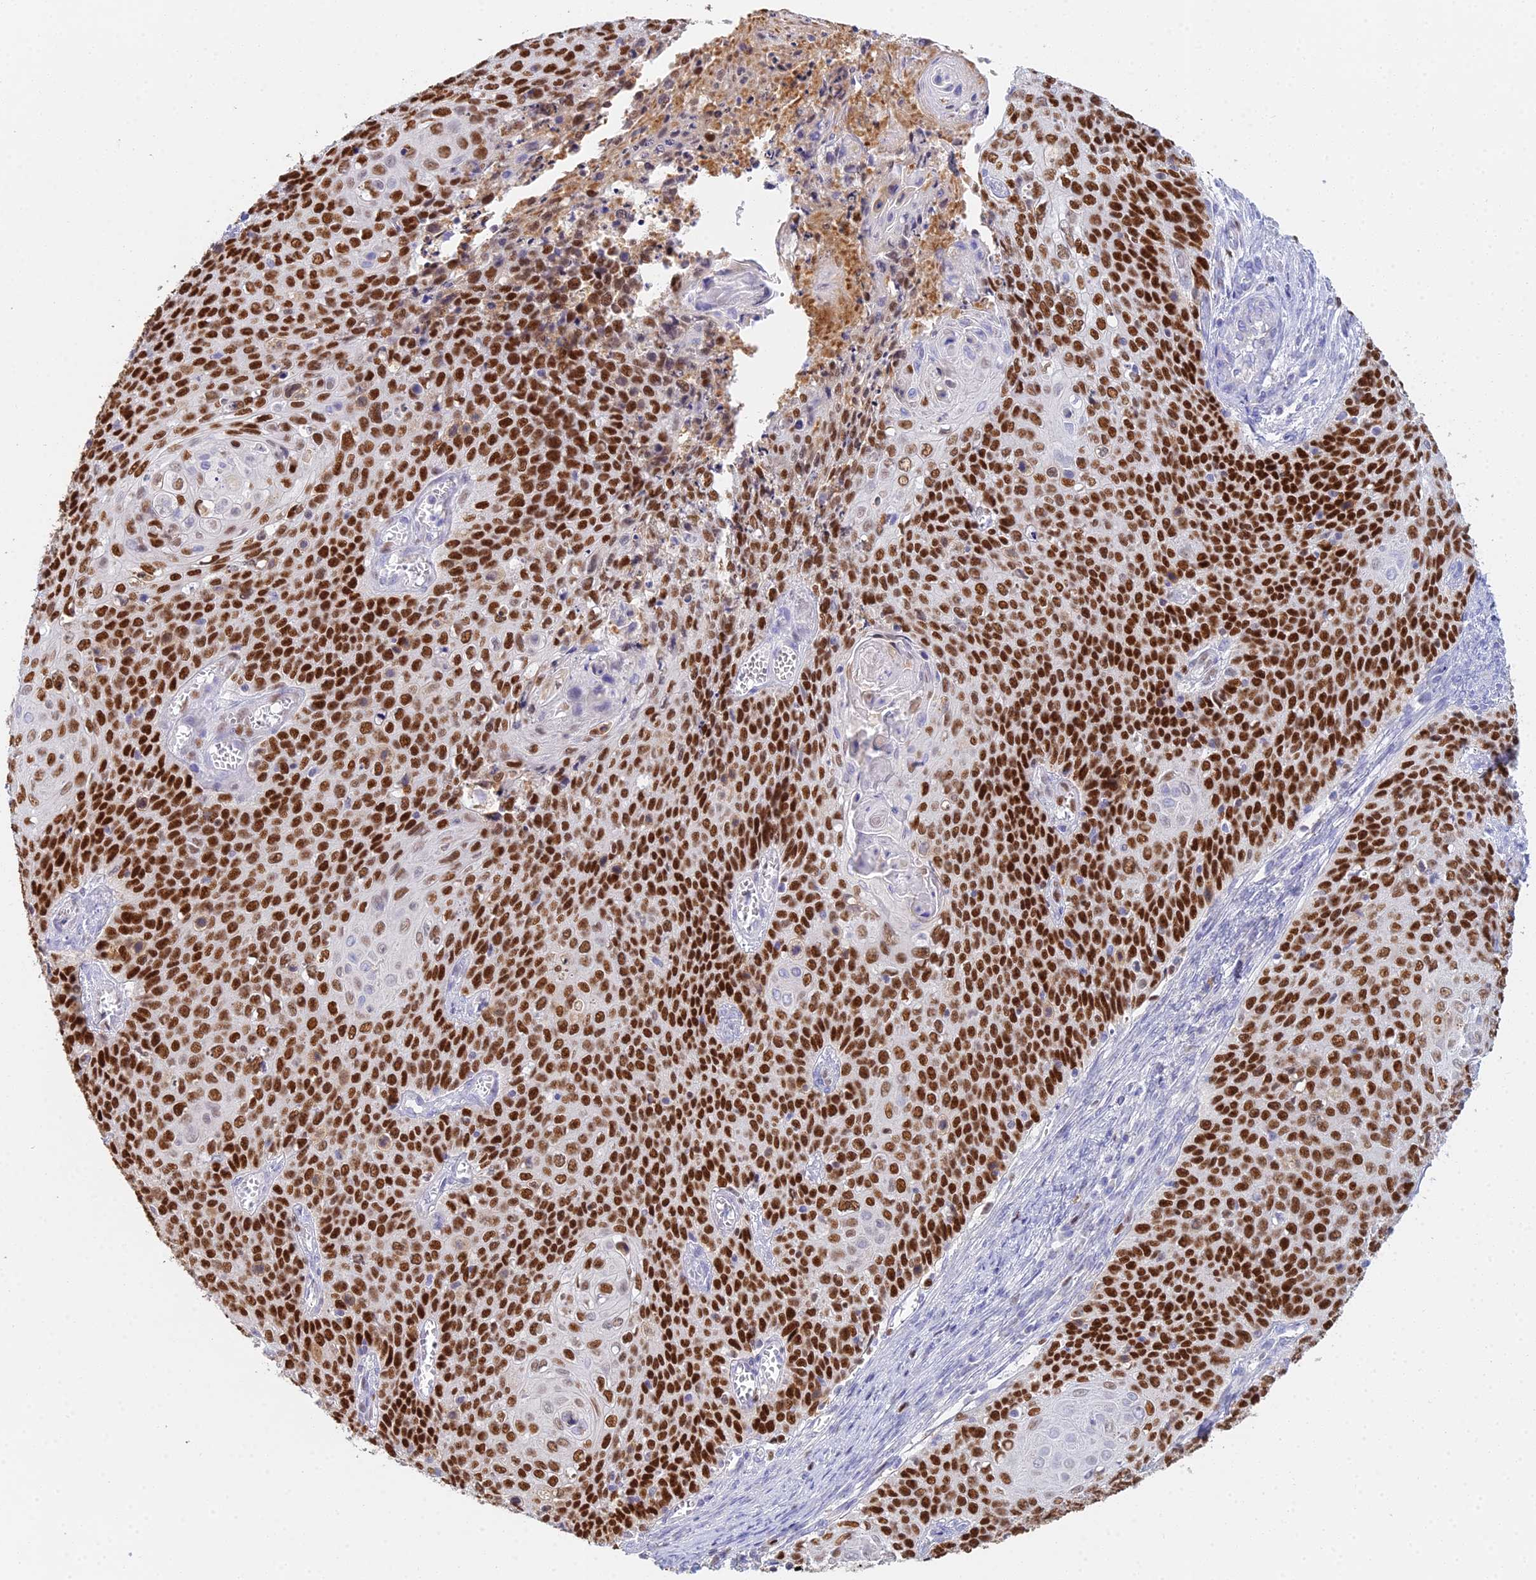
{"staining": {"intensity": "strong", "quantity": ">75%", "location": "nuclear"}, "tissue": "cervical cancer", "cell_type": "Tumor cells", "image_type": "cancer", "snomed": [{"axis": "morphology", "description": "Squamous cell carcinoma, NOS"}, {"axis": "topography", "description": "Cervix"}], "caption": "Human squamous cell carcinoma (cervical) stained with a protein marker exhibits strong staining in tumor cells.", "gene": "MCM2", "patient": {"sex": "female", "age": 39}}